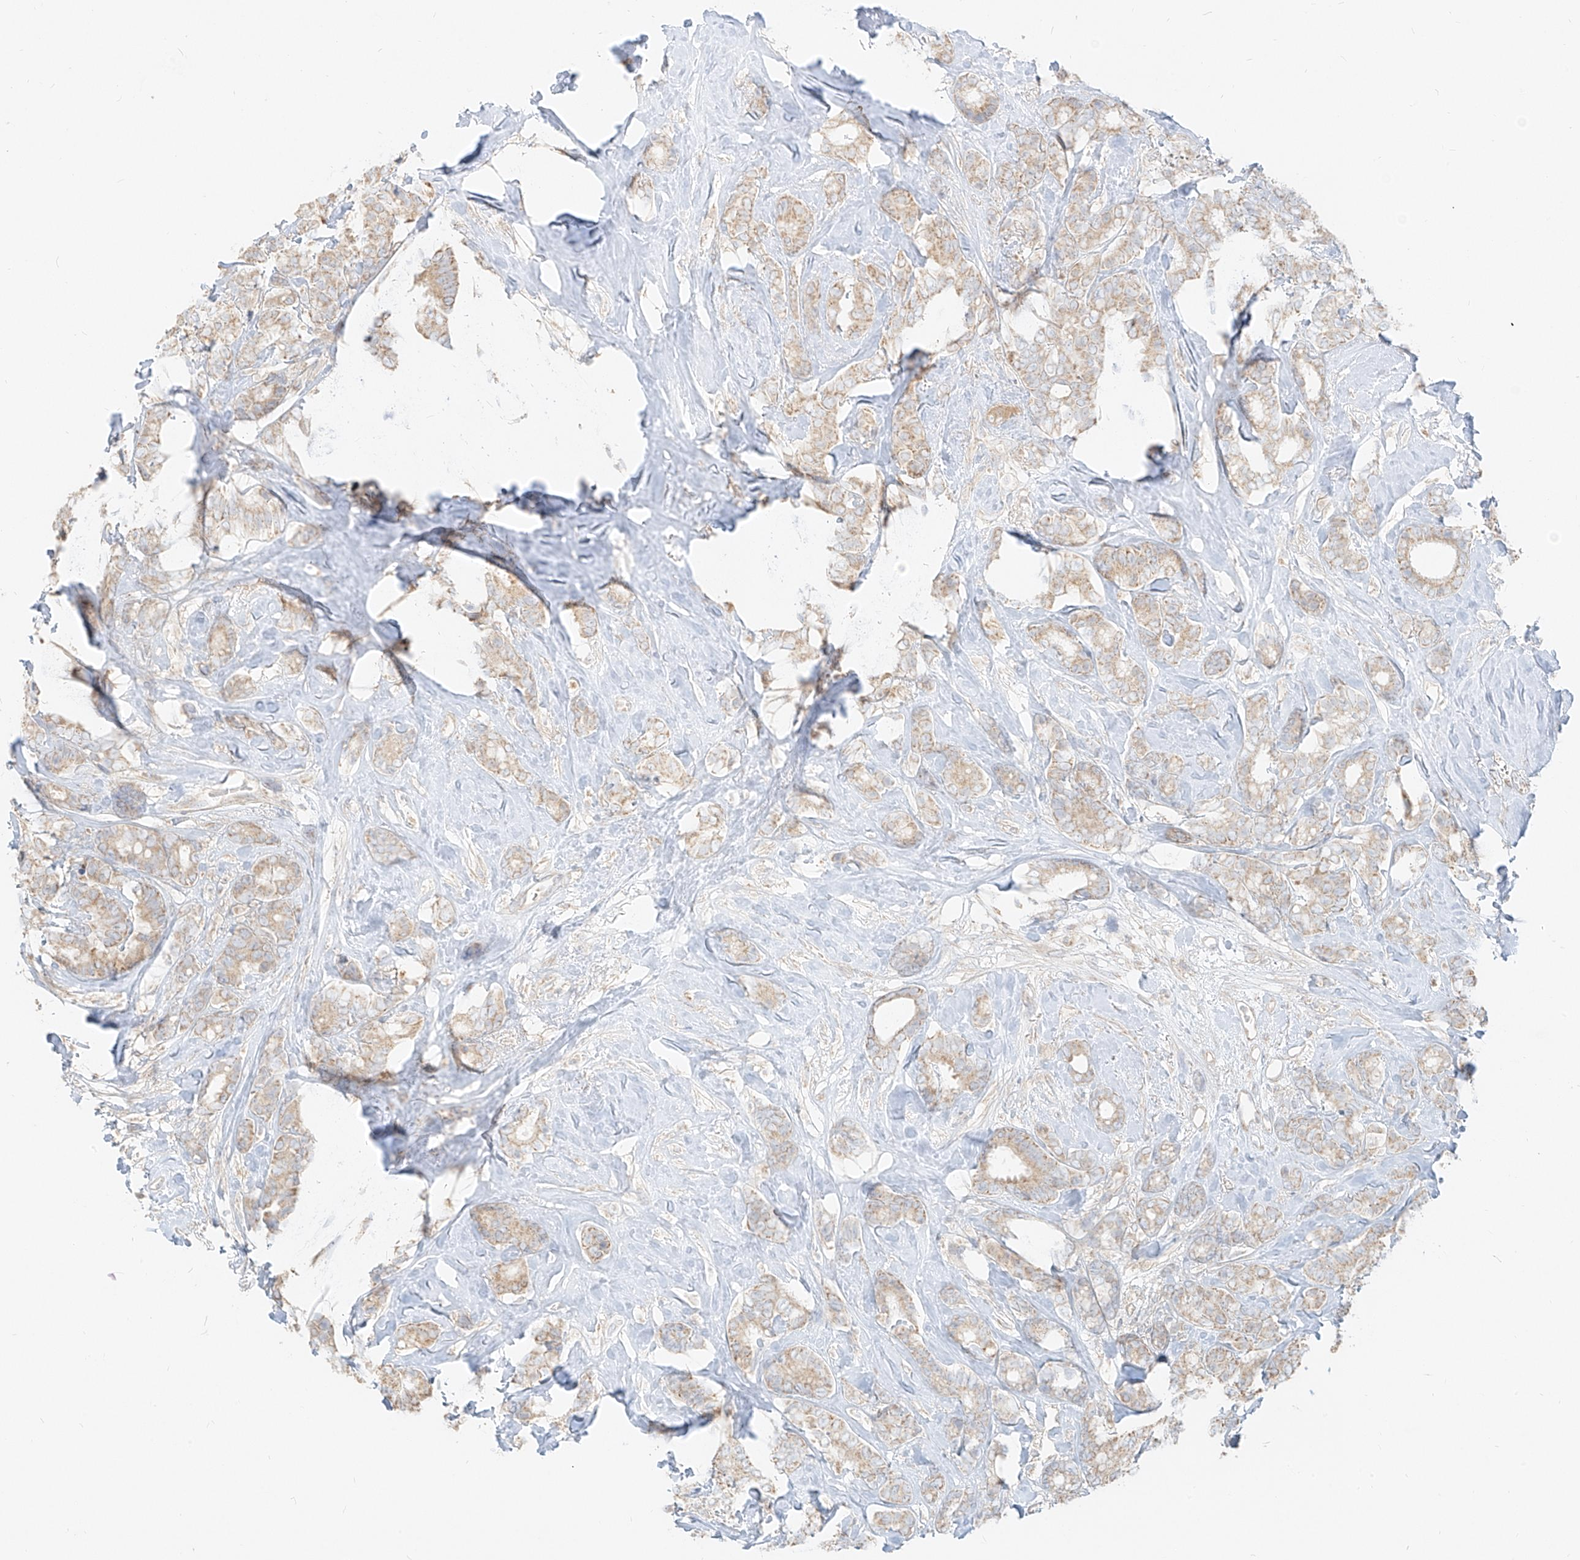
{"staining": {"intensity": "weak", "quantity": "<25%", "location": "cytoplasmic/membranous"}, "tissue": "breast cancer", "cell_type": "Tumor cells", "image_type": "cancer", "snomed": [{"axis": "morphology", "description": "Duct carcinoma"}, {"axis": "topography", "description": "Breast"}], "caption": "Tumor cells are negative for brown protein staining in breast cancer. The staining is performed using DAB (3,3'-diaminobenzidine) brown chromogen with nuclei counter-stained in using hematoxylin.", "gene": "ZIM3", "patient": {"sex": "female", "age": 87}}